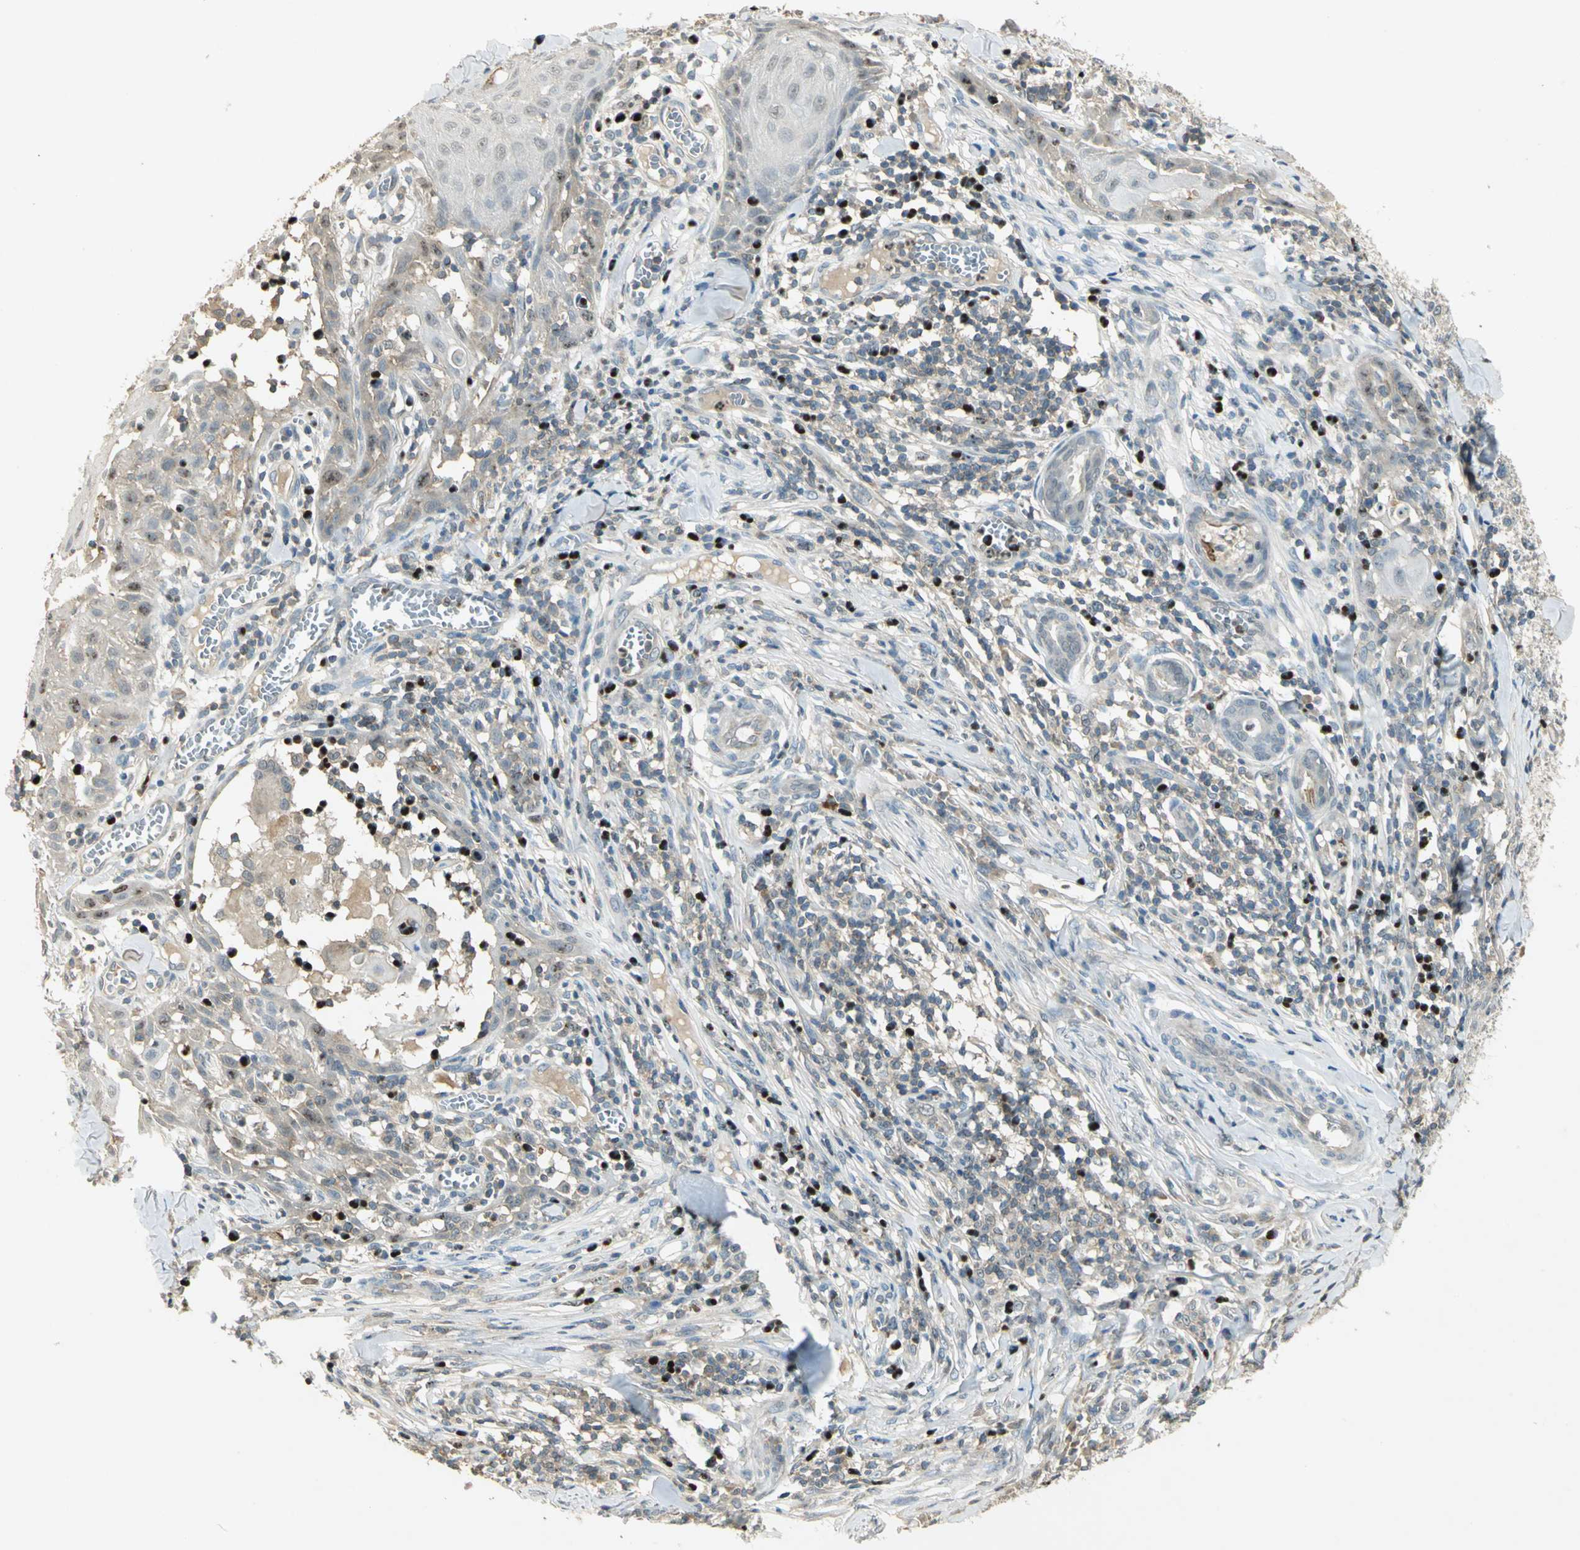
{"staining": {"intensity": "weak", "quantity": "<25%", "location": "cytoplasmic/membranous"}, "tissue": "skin cancer", "cell_type": "Tumor cells", "image_type": "cancer", "snomed": [{"axis": "morphology", "description": "Squamous cell carcinoma, NOS"}, {"axis": "topography", "description": "Skin"}], "caption": "IHC of skin squamous cell carcinoma displays no positivity in tumor cells.", "gene": "BIRC2", "patient": {"sex": "male", "age": 24}}